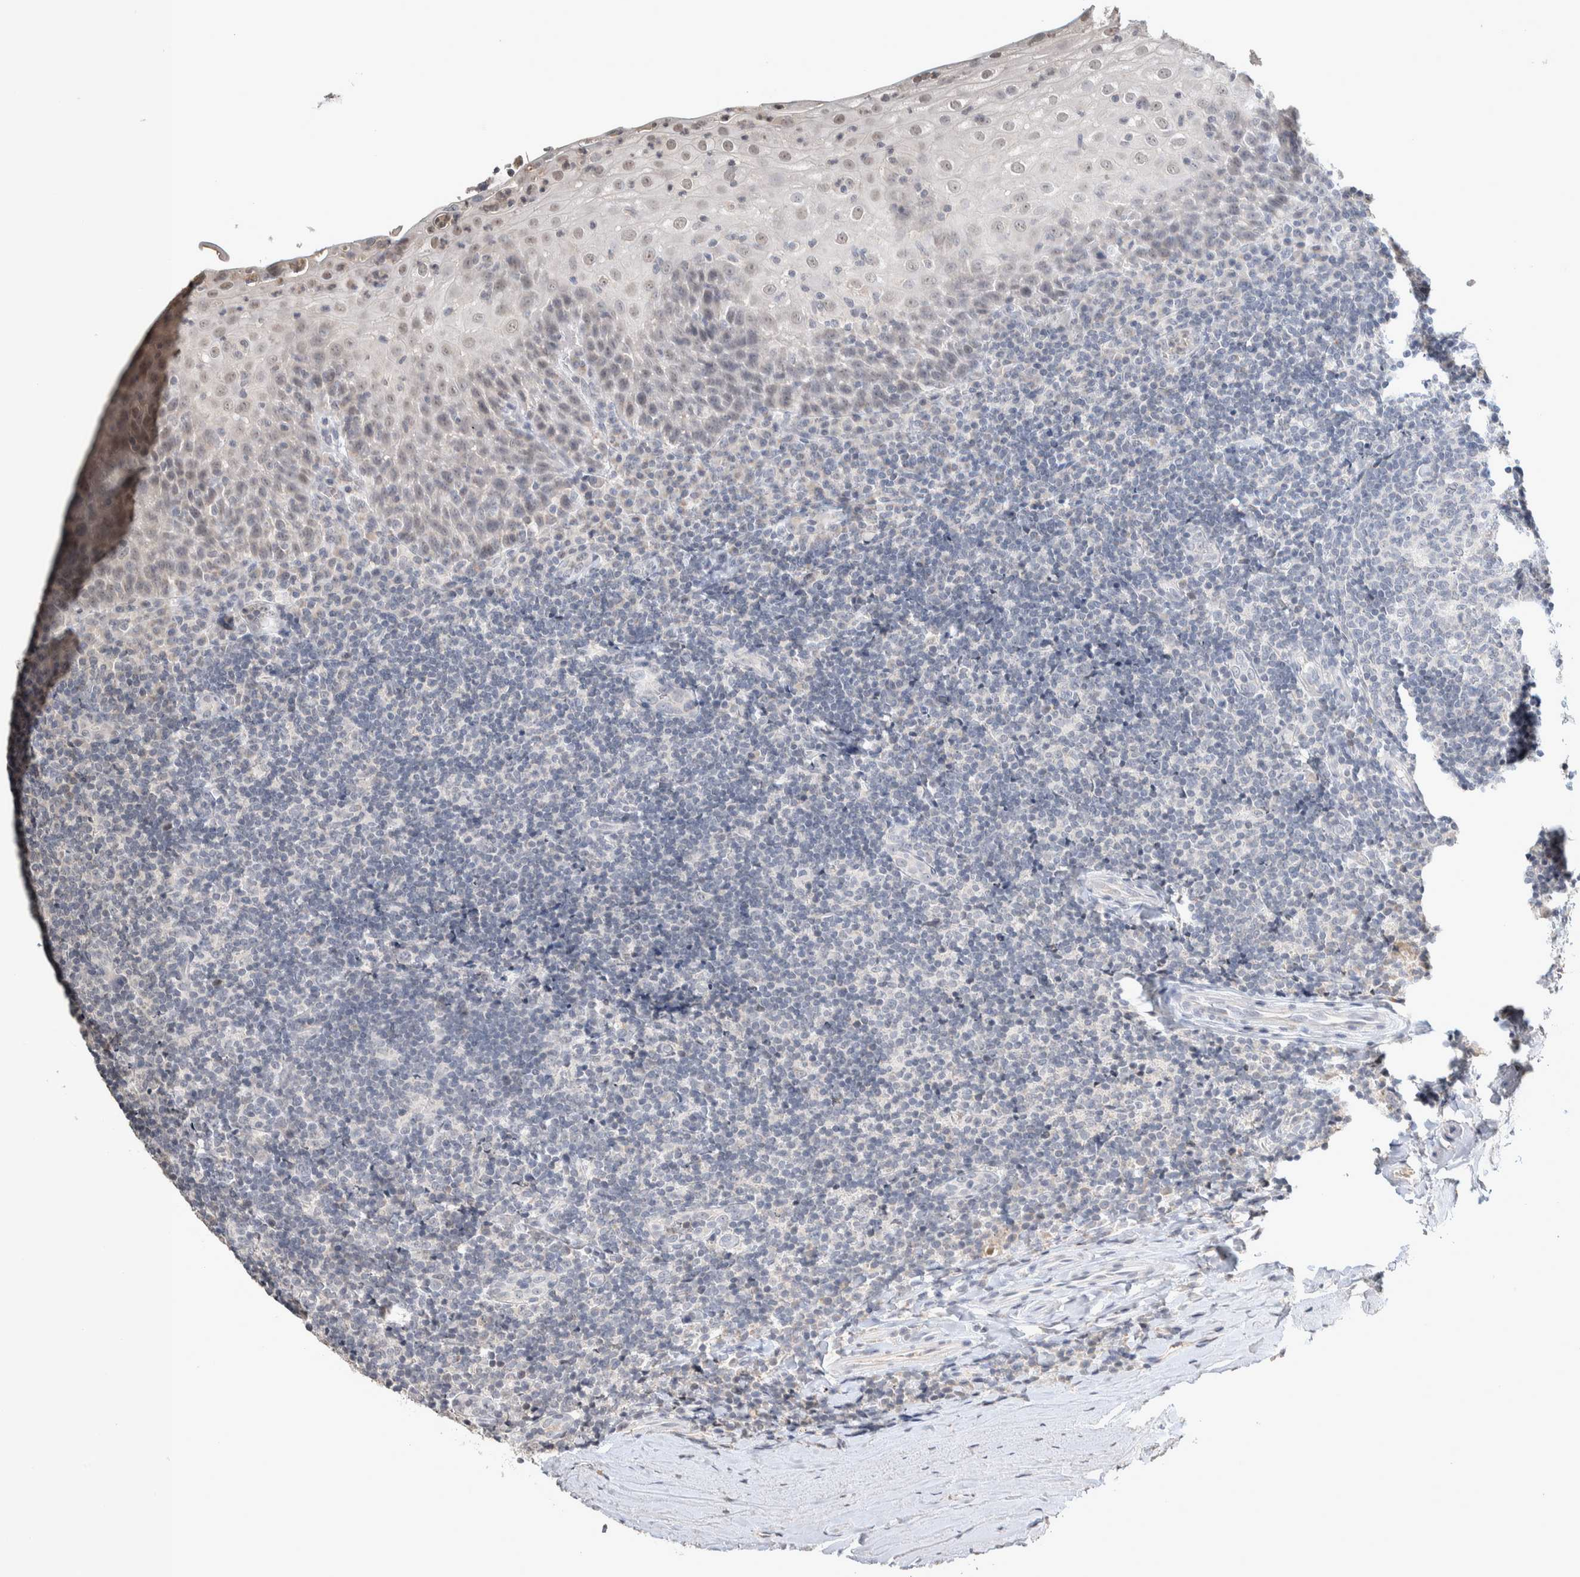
{"staining": {"intensity": "negative", "quantity": "none", "location": "none"}, "tissue": "tonsil", "cell_type": "Germinal center cells", "image_type": "normal", "snomed": [{"axis": "morphology", "description": "Normal tissue, NOS"}, {"axis": "topography", "description": "Tonsil"}], "caption": "Immunohistochemistry (IHC) image of benign tonsil: human tonsil stained with DAB (3,3'-diaminobenzidine) reveals no significant protein positivity in germinal center cells.", "gene": "CRAT", "patient": {"sex": "male", "age": 37}}